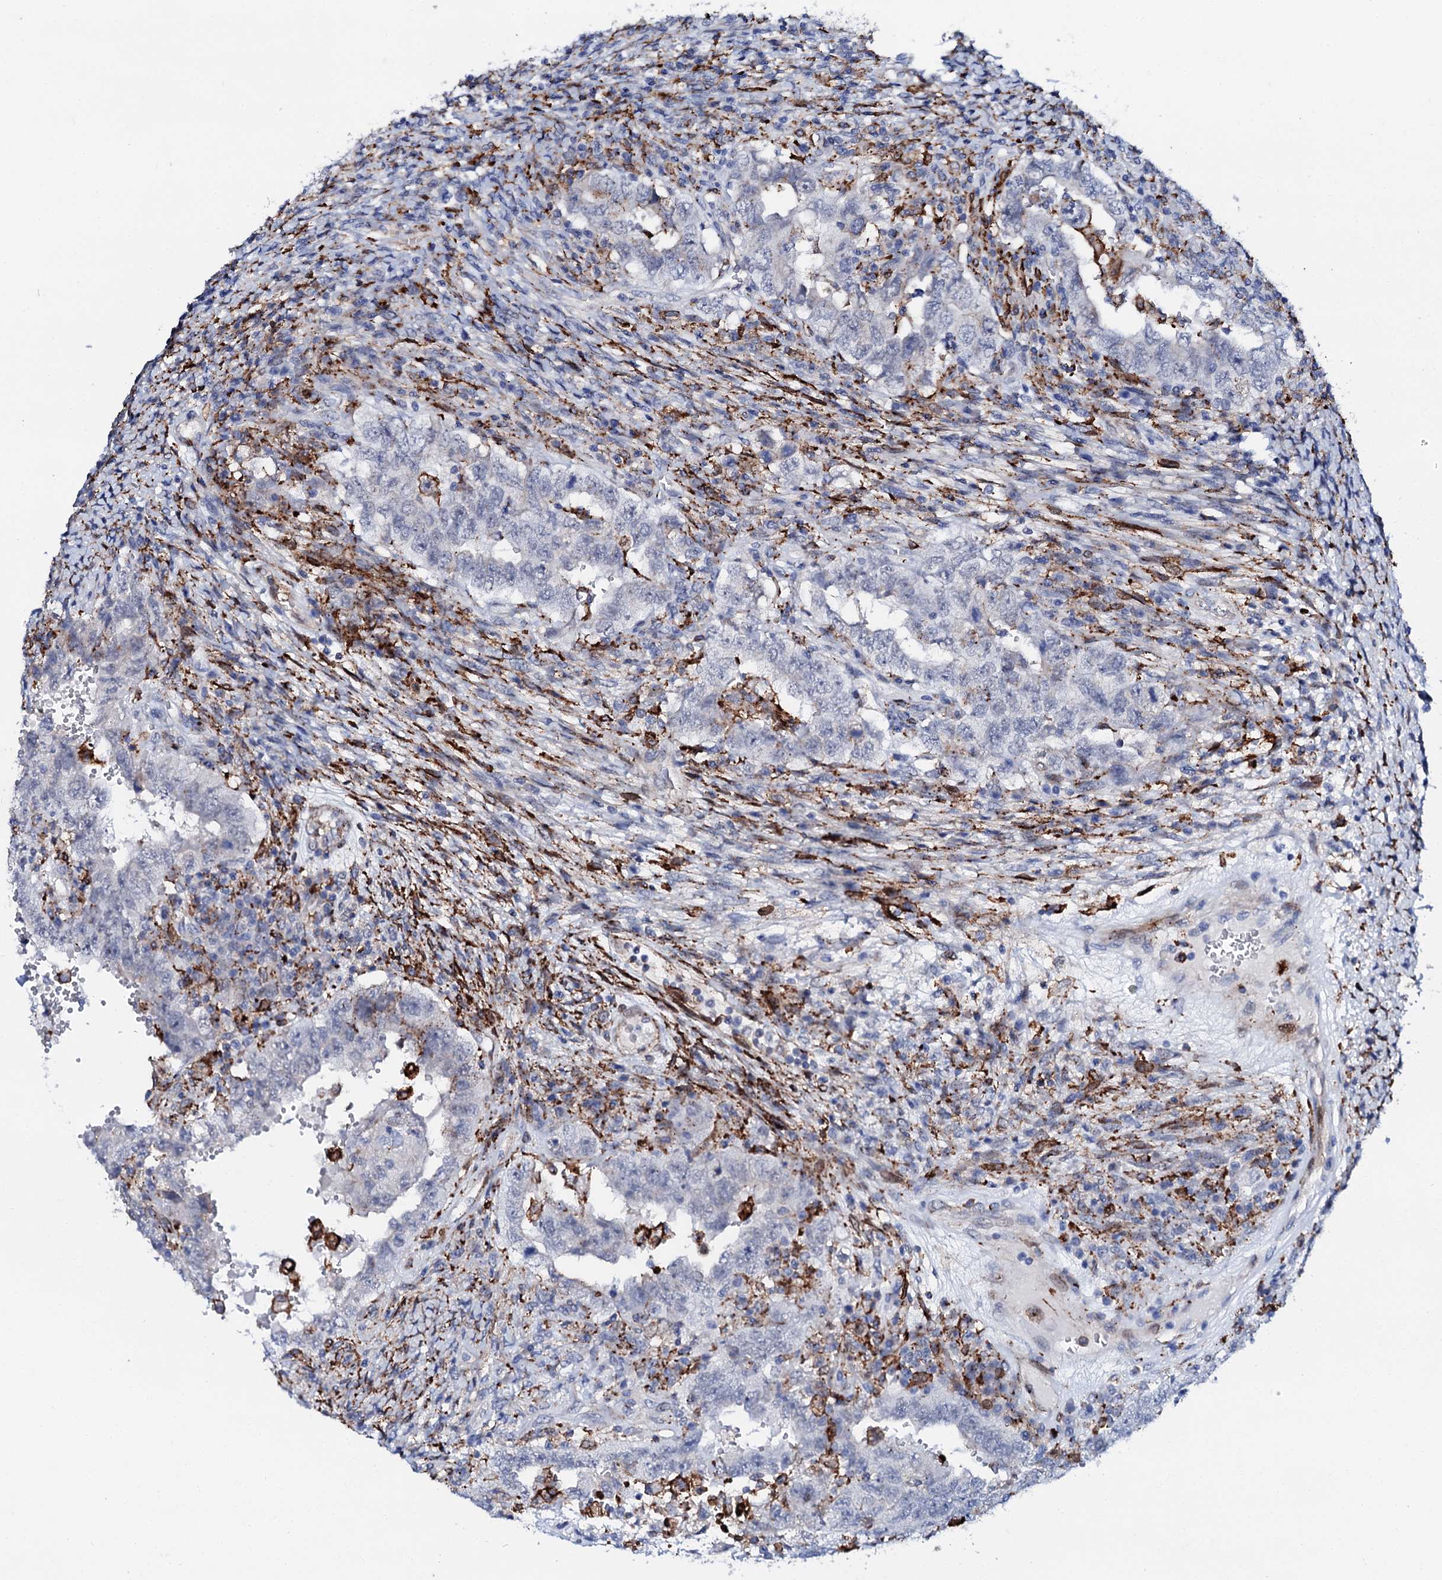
{"staining": {"intensity": "negative", "quantity": "none", "location": "none"}, "tissue": "testis cancer", "cell_type": "Tumor cells", "image_type": "cancer", "snomed": [{"axis": "morphology", "description": "Carcinoma, Embryonal, NOS"}, {"axis": "topography", "description": "Testis"}], "caption": "Tumor cells show no significant expression in testis cancer.", "gene": "MED13L", "patient": {"sex": "male", "age": 26}}